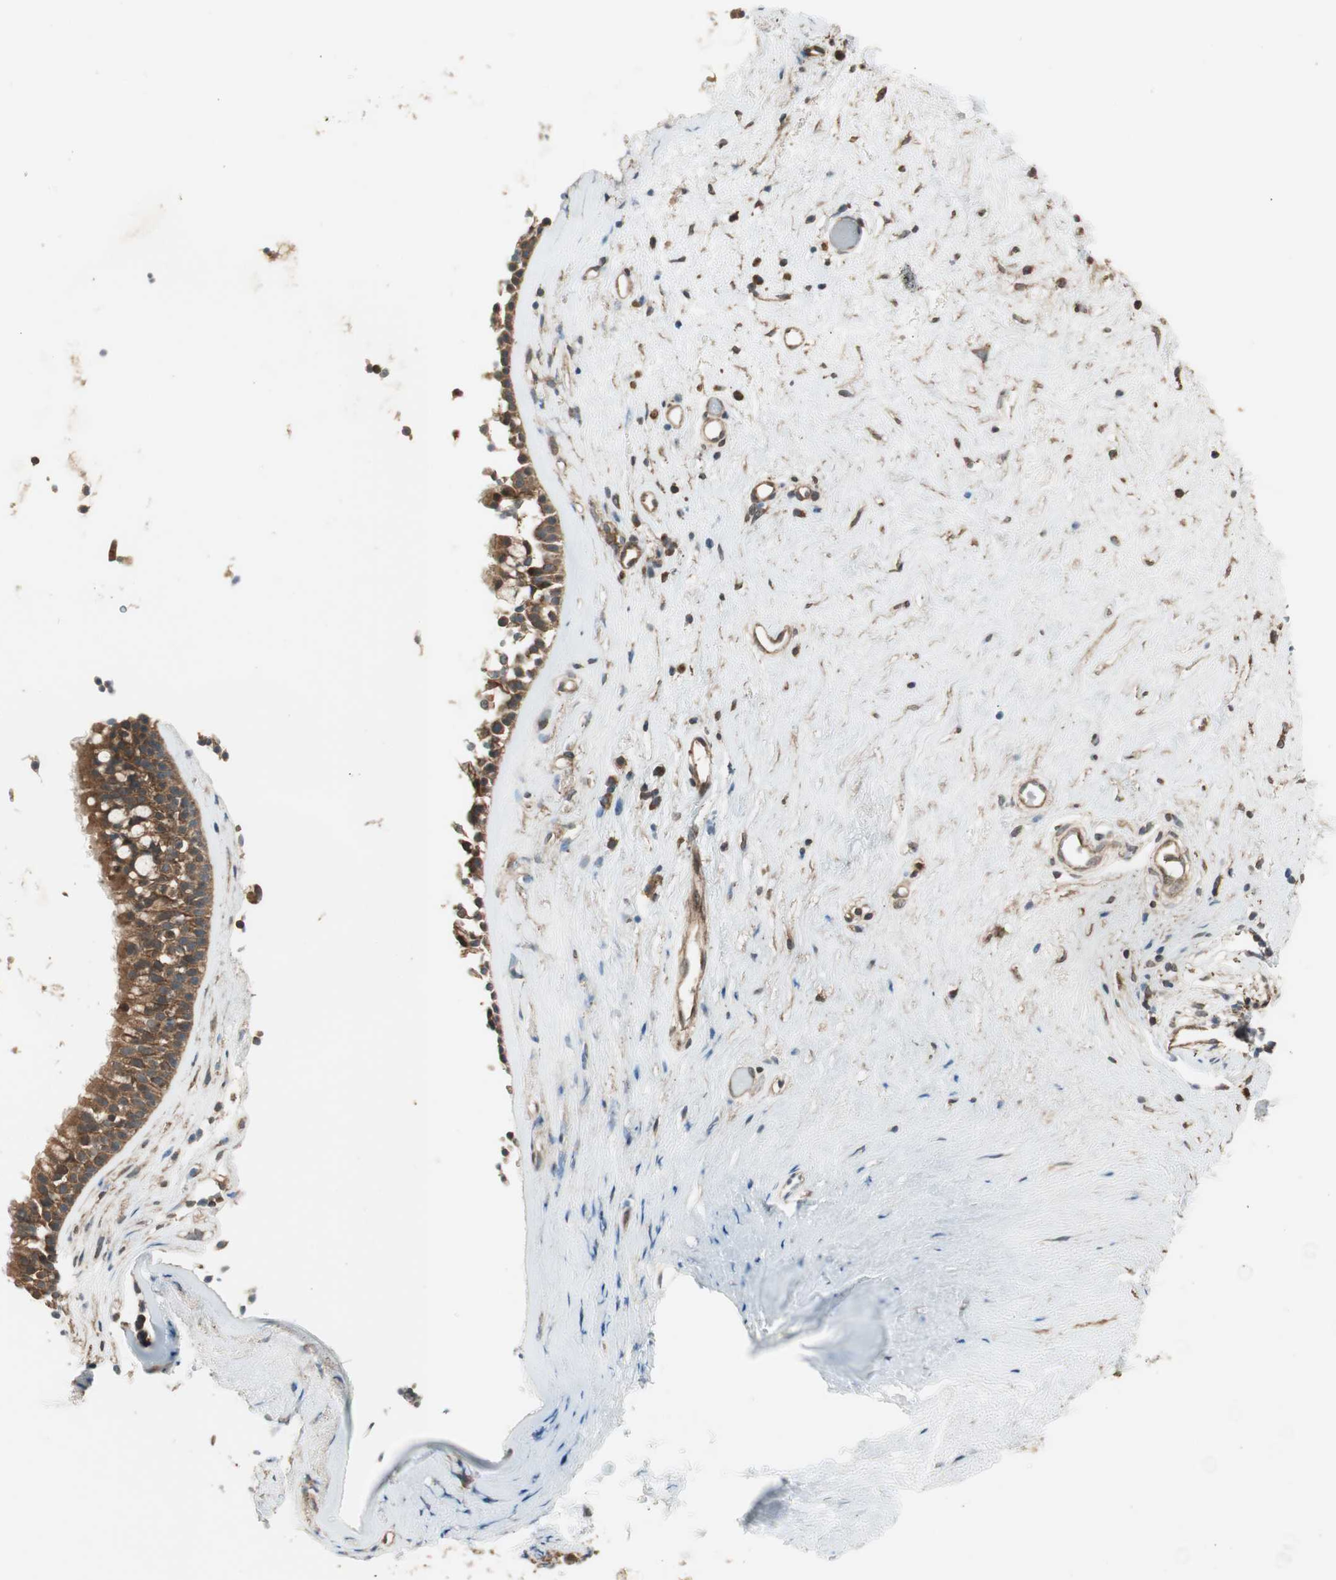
{"staining": {"intensity": "strong", "quantity": ">75%", "location": "cytoplasmic/membranous"}, "tissue": "nasopharynx", "cell_type": "Respiratory epithelial cells", "image_type": "normal", "snomed": [{"axis": "morphology", "description": "Normal tissue, NOS"}, {"axis": "morphology", "description": "Inflammation, NOS"}, {"axis": "topography", "description": "Nasopharynx"}], "caption": "A brown stain highlights strong cytoplasmic/membranous expression of a protein in respiratory epithelial cells of unremarkable nasopharynx. The staining is performed using DAB (3,3'-diaminobenzidine) brown chromogen to label protein expression. The nuclei are counter-stained blue using hematoxylin.", "gene": "CNOT4", "patient": {"sex": "male", "age": 48}}